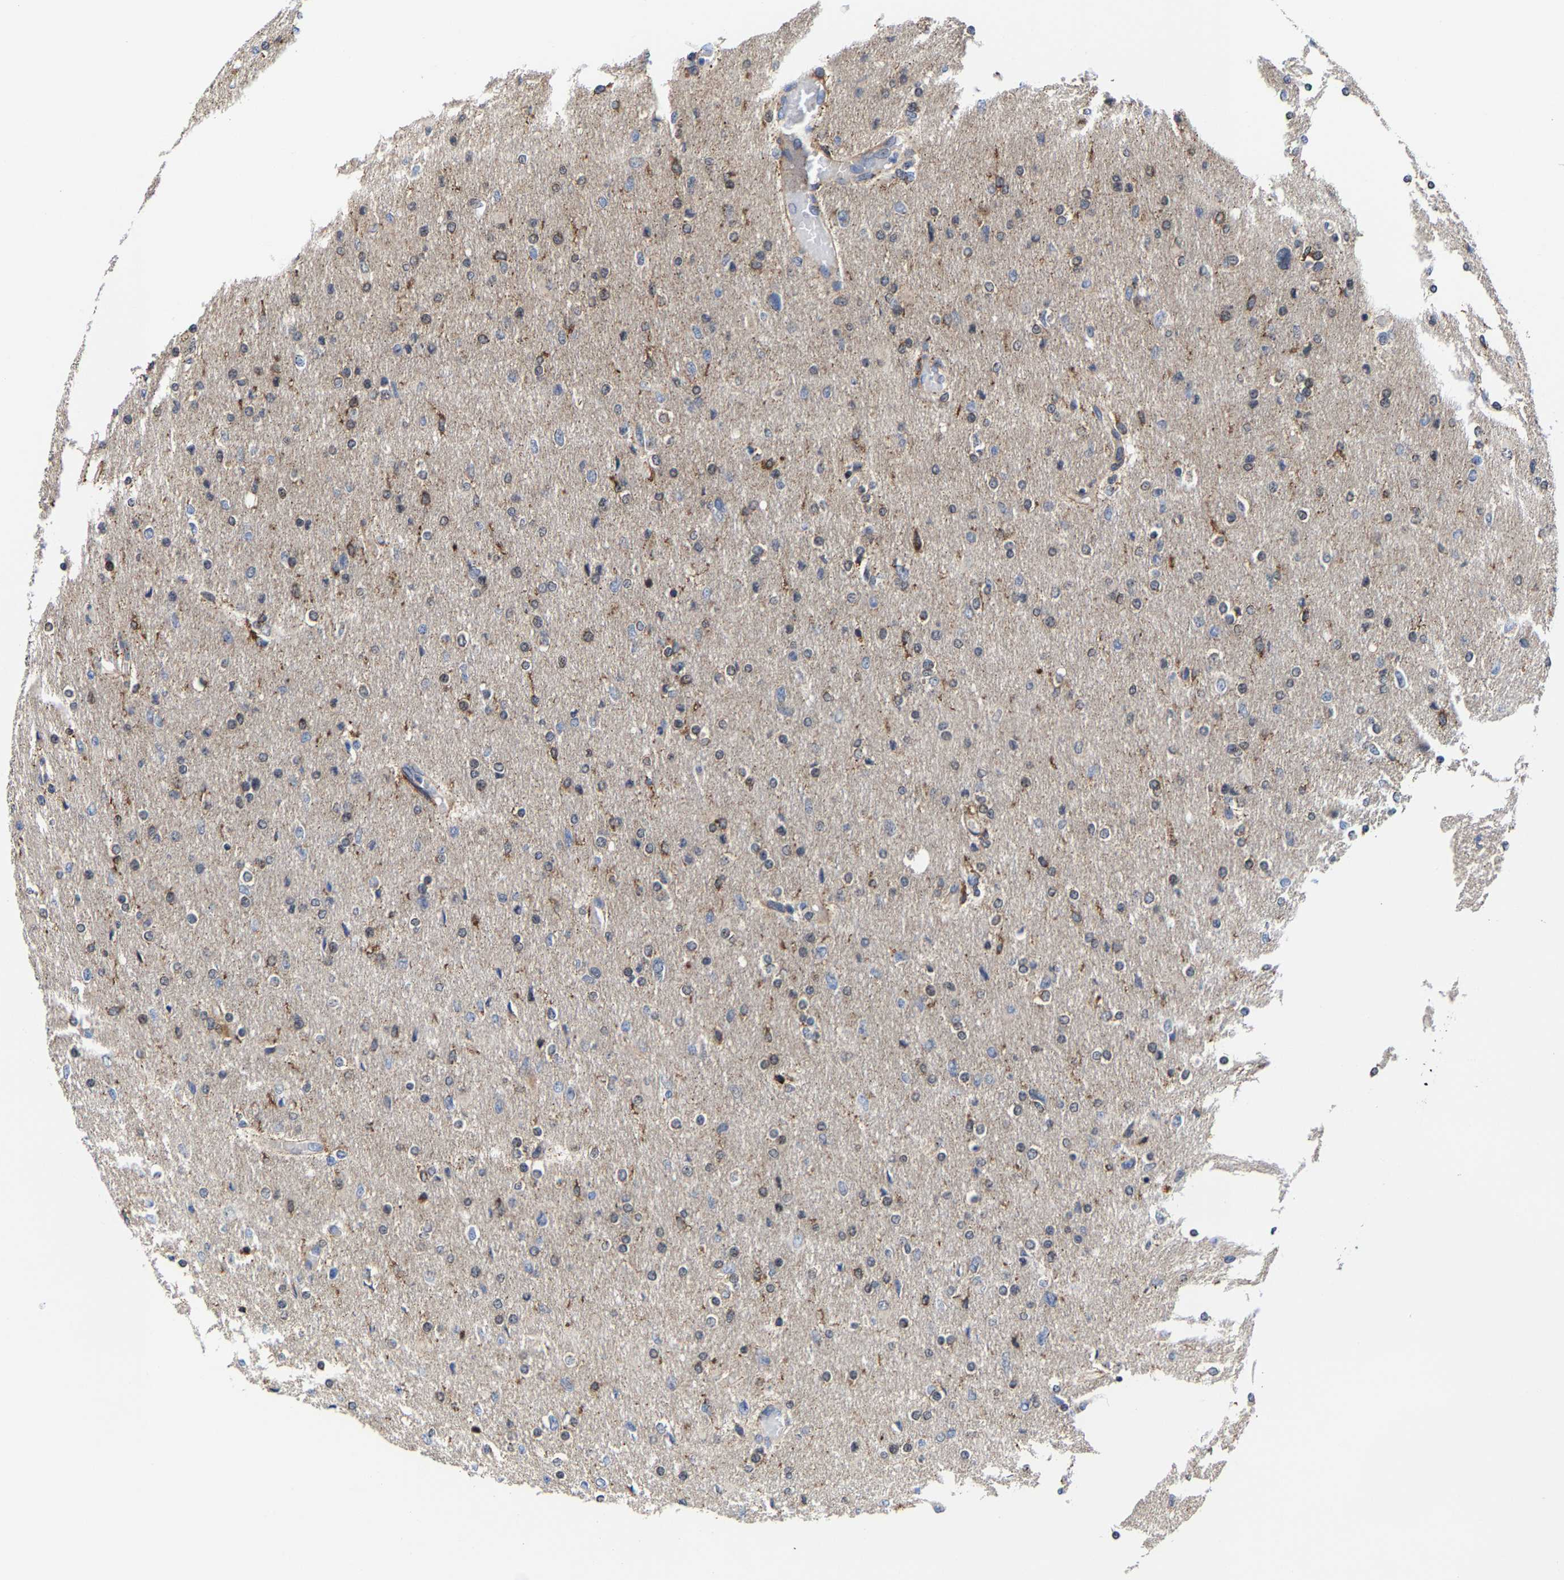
{"staining": {"intensity": "weak", "quantity": "<25%", "location": "cytoplasmic/membranous"}, "tissue": "glioma", "cell_type": "Tumor cells", "image_type": "cancer", "snomed": [{"axis": "morphology", "description": "Glioma, malignant, High grade"}, {"axis": "topography", "description": "Cerebral cortex"}], "caption": "This is an immunohistochemistry photomicrograph of human glioma. There is no positivity in tumor cells.", "gene": "PFKFB3", "patient": {"sex": "female", "age": 36}}